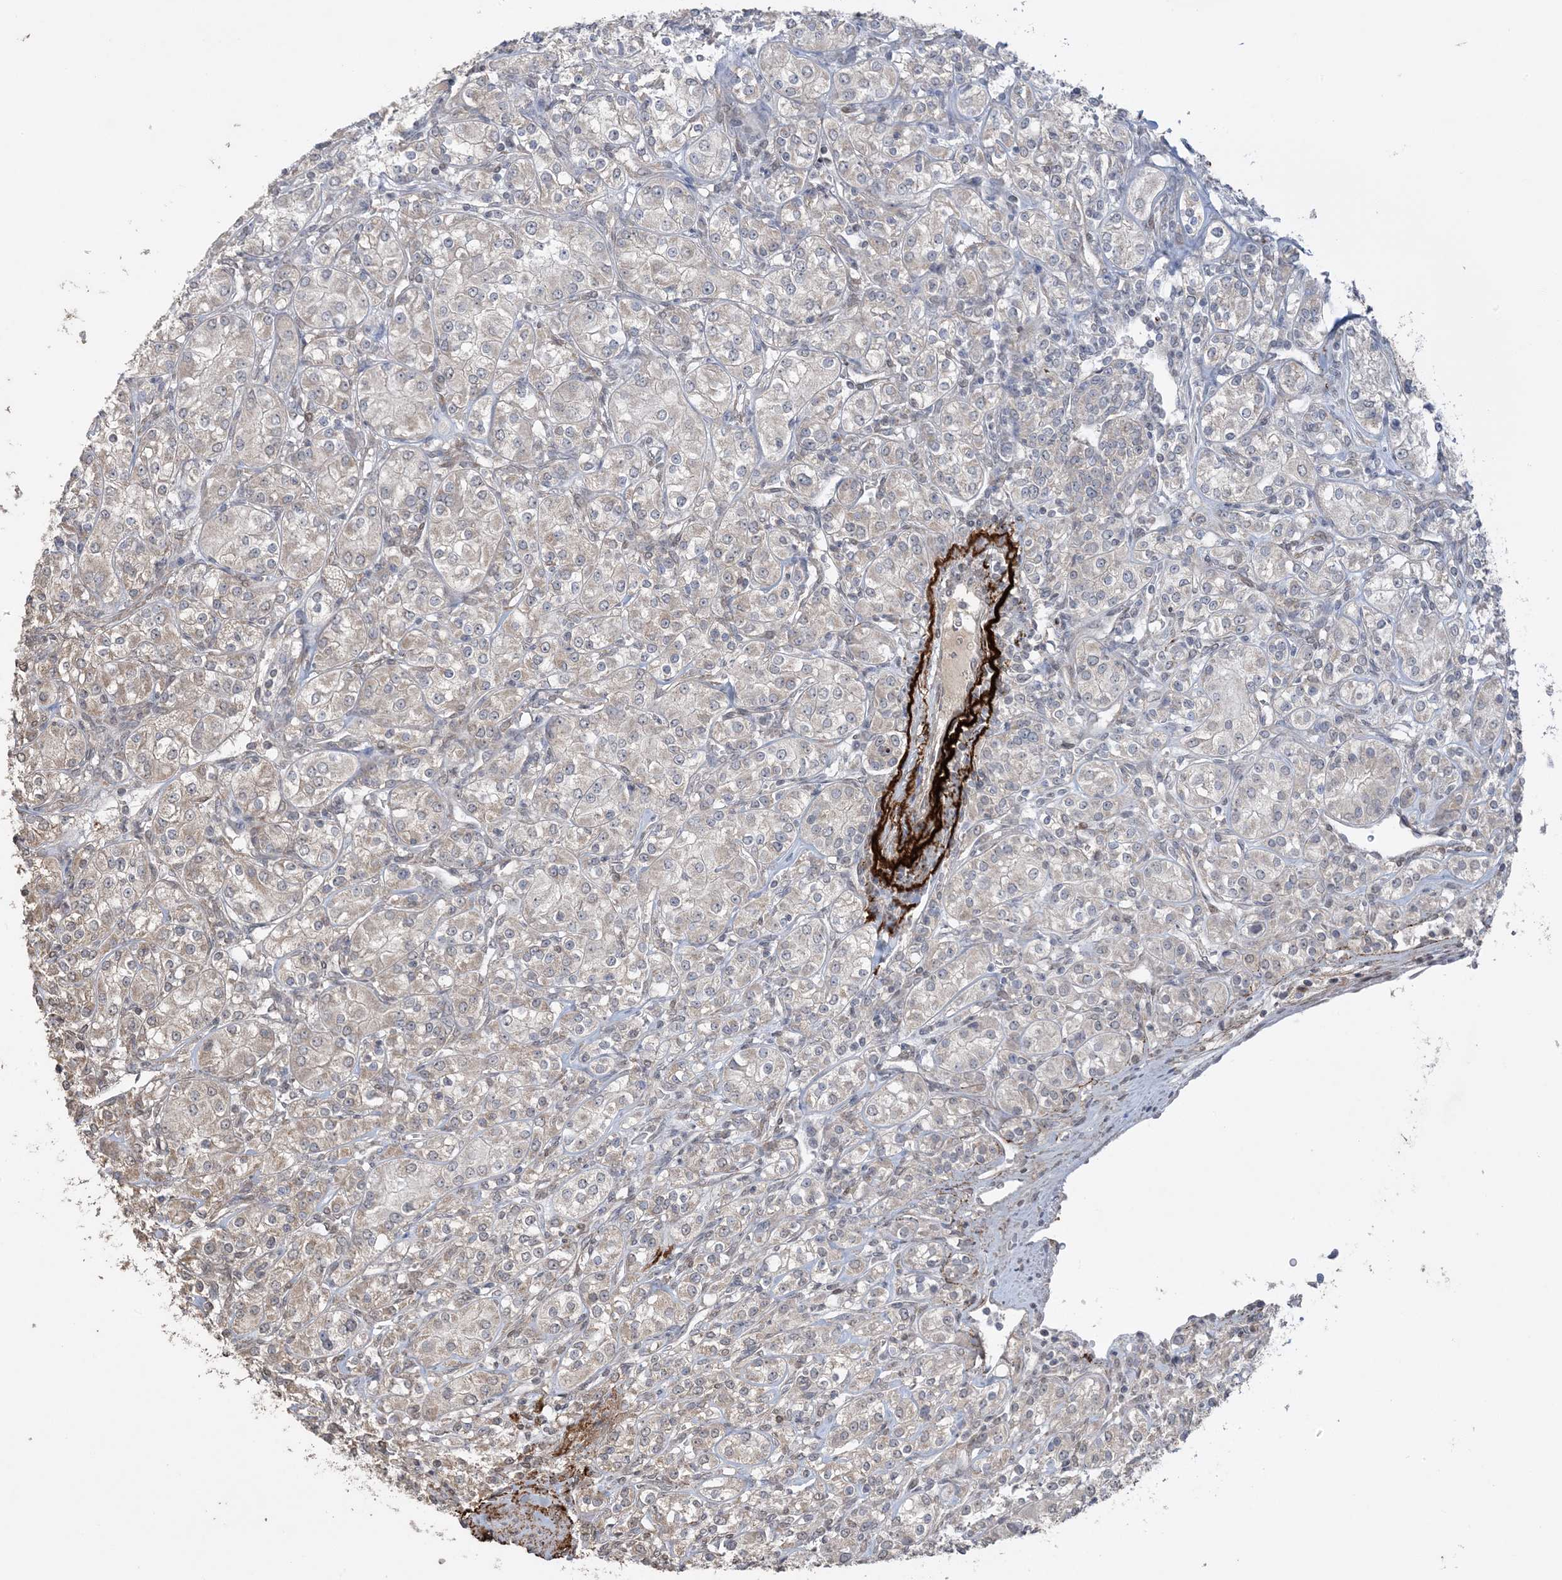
{"staining": {"intensity": "weak", "quantity": "25%-75%", "location": "cytoplasmic/membranous"}, "tissue": "renal cancer", "cell_type": "Tumor cells", "image_type": "cancer", "snomed": [{"axis": "morphology", "description": "Adenocarcinoma, NOS"}, {"axis": "topography", "description": "Kidney"}], "caption": "This photomicrograph exhibits renal cancer (adenocarcinoma) stained with immunohistochemistry (IHC) to label a protein in brown. The cytoplasmic/membranous of tumor cells show weak positivity for the protein. Nuclei are counter-stained blue.", "gene": "XRN1", "patient": {"sex": "male", "age": 77}}